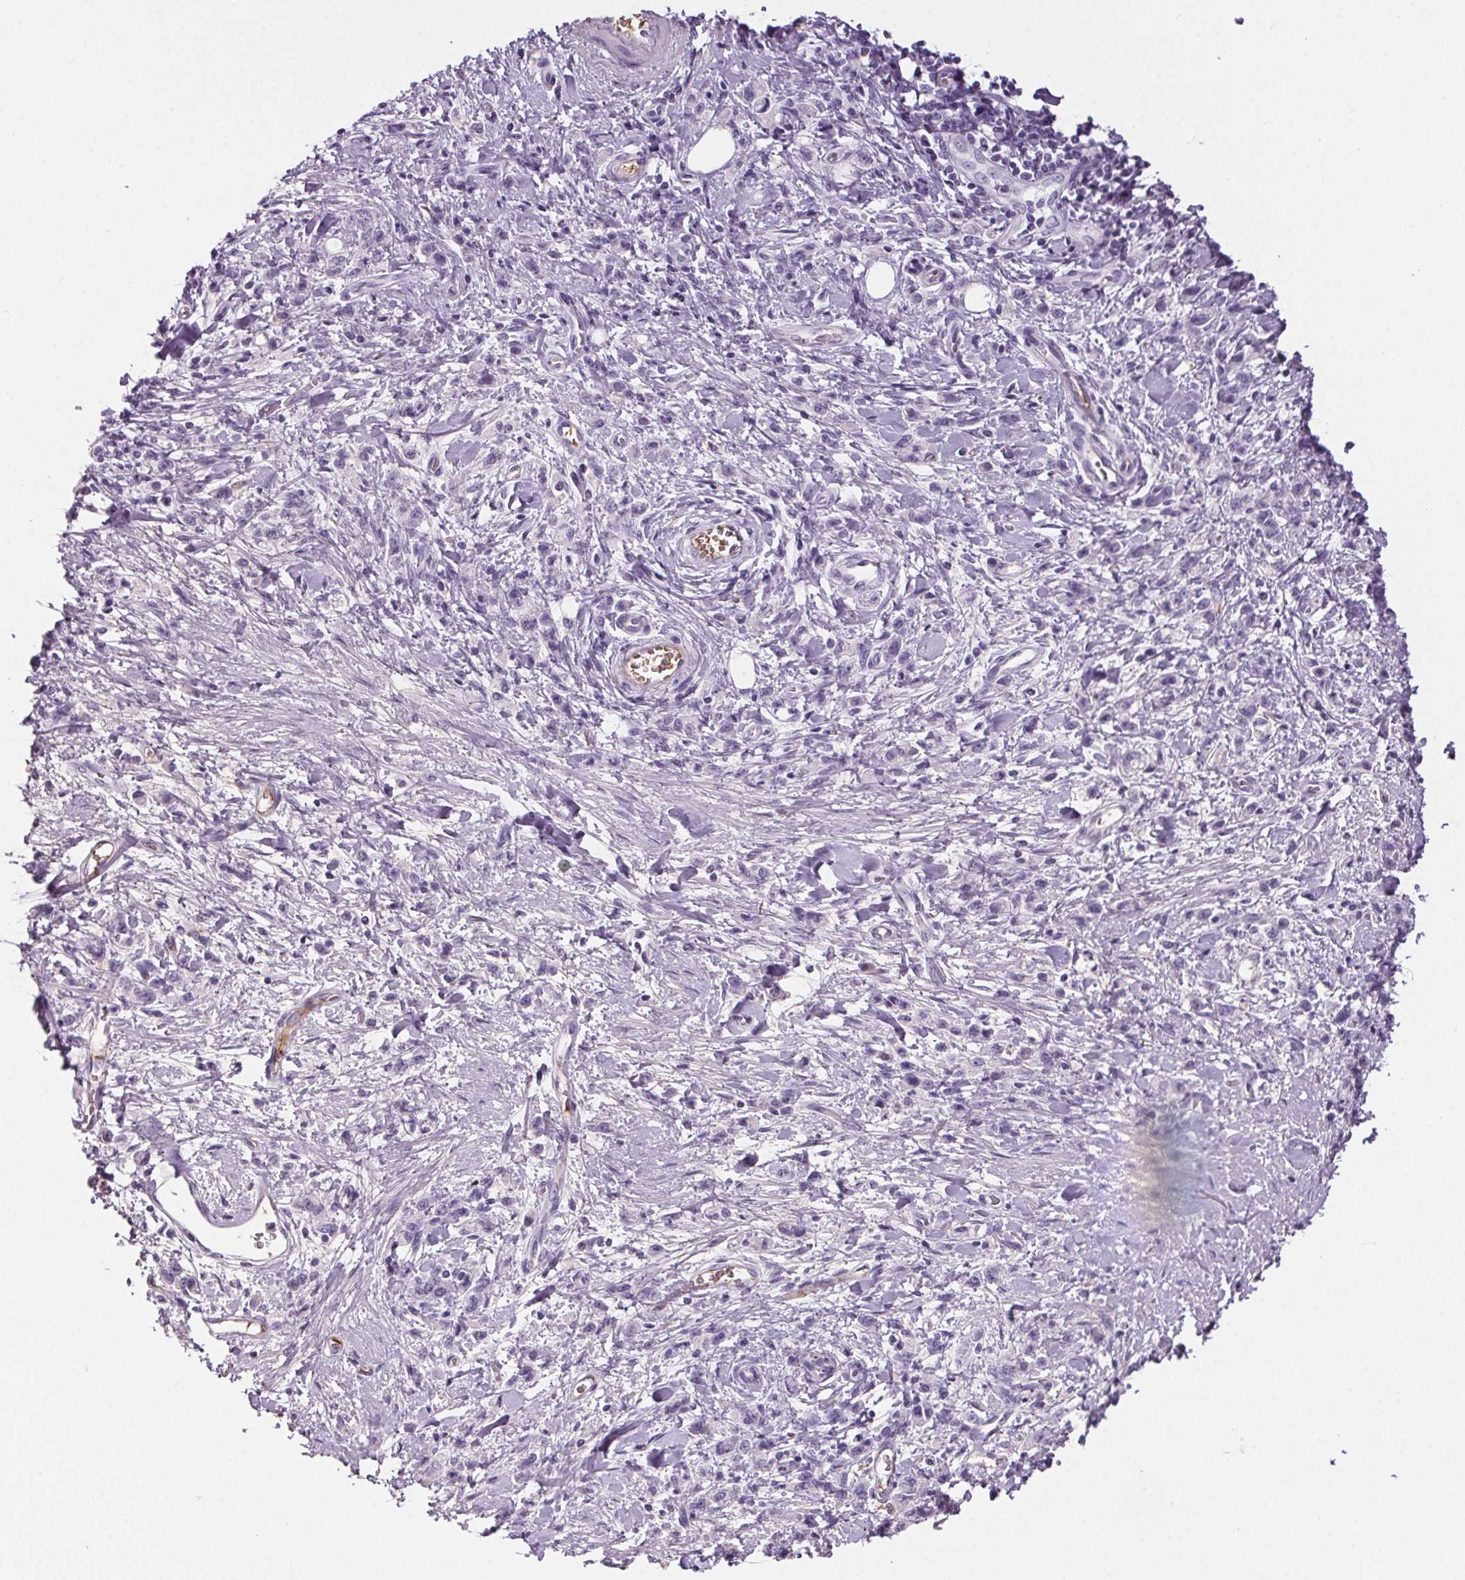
{"staining": {"intensity": "negative", "quantity": "none", "location": "none"}, "tissue": "stomach cancer", "cell_type": "Tumor cells", "image_type": "cancer", "snomed": [{"axis": "morphology", "description": "Adenocarcinoma, NOS"}, {"axis": "topography", "description": "Stomach"}], "caption": "A histopathology image of stomach cancer (adenocarcinoma) stained for a protein exhibits no brown staining in tumor cells.", "gene": "CD5L", "patient": {"sex": "male", "age": 77}}